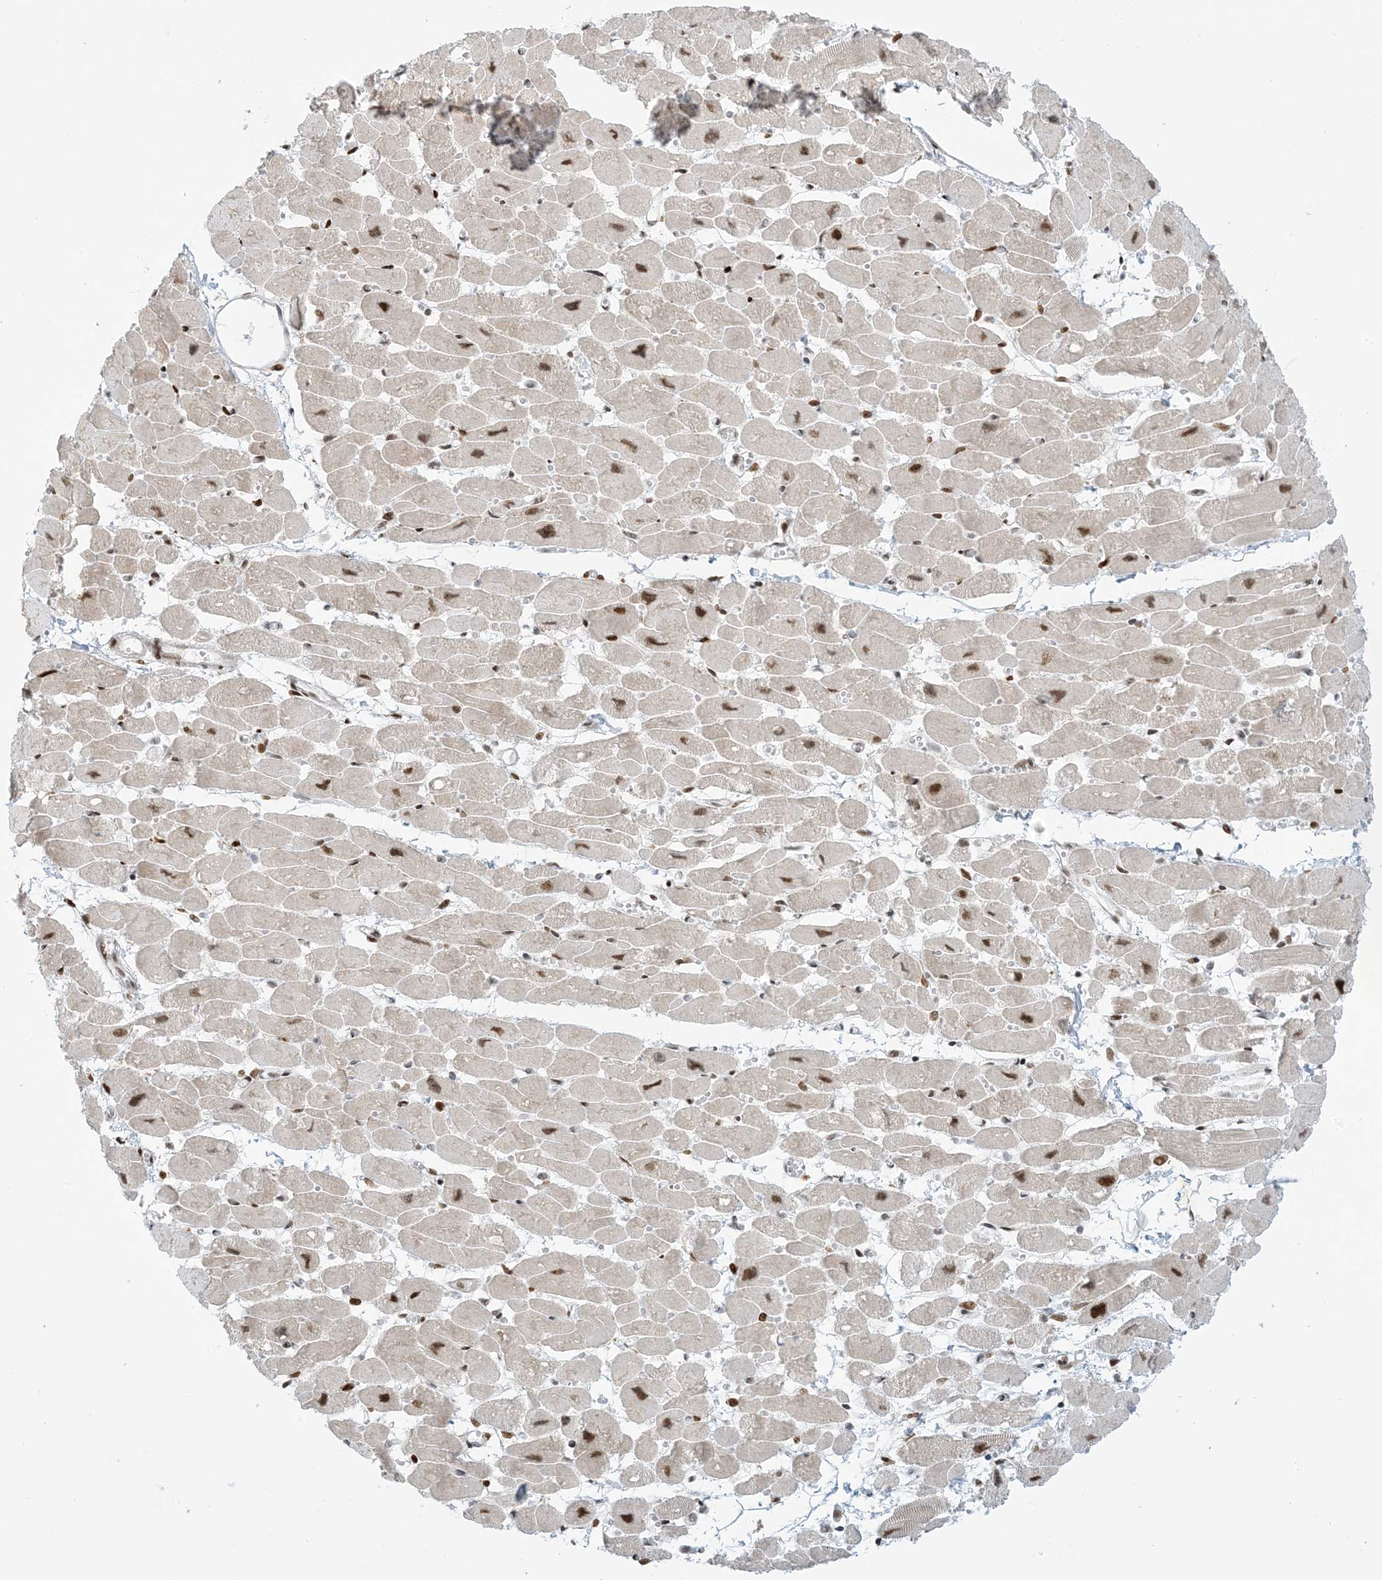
{"staining": {"intensity": "moderate", "quantity": ">75%", "location": "nuclear"}, "tissue": "heart muscle", "cell_type": "Cardiomyocytes", "image_type": "normal", "snomed": [{"axis": "morphology", "description": "Normal tissue, NOS"}, {"axis": "topography", "description": "Heart"}], "caption": "Cardiomyocytes display moderate nuclear expression in approximately >75% of cells in unremarkable heart muscle.", "gene": "STAG1", "patient": {"sex": "female", "age": 54}}